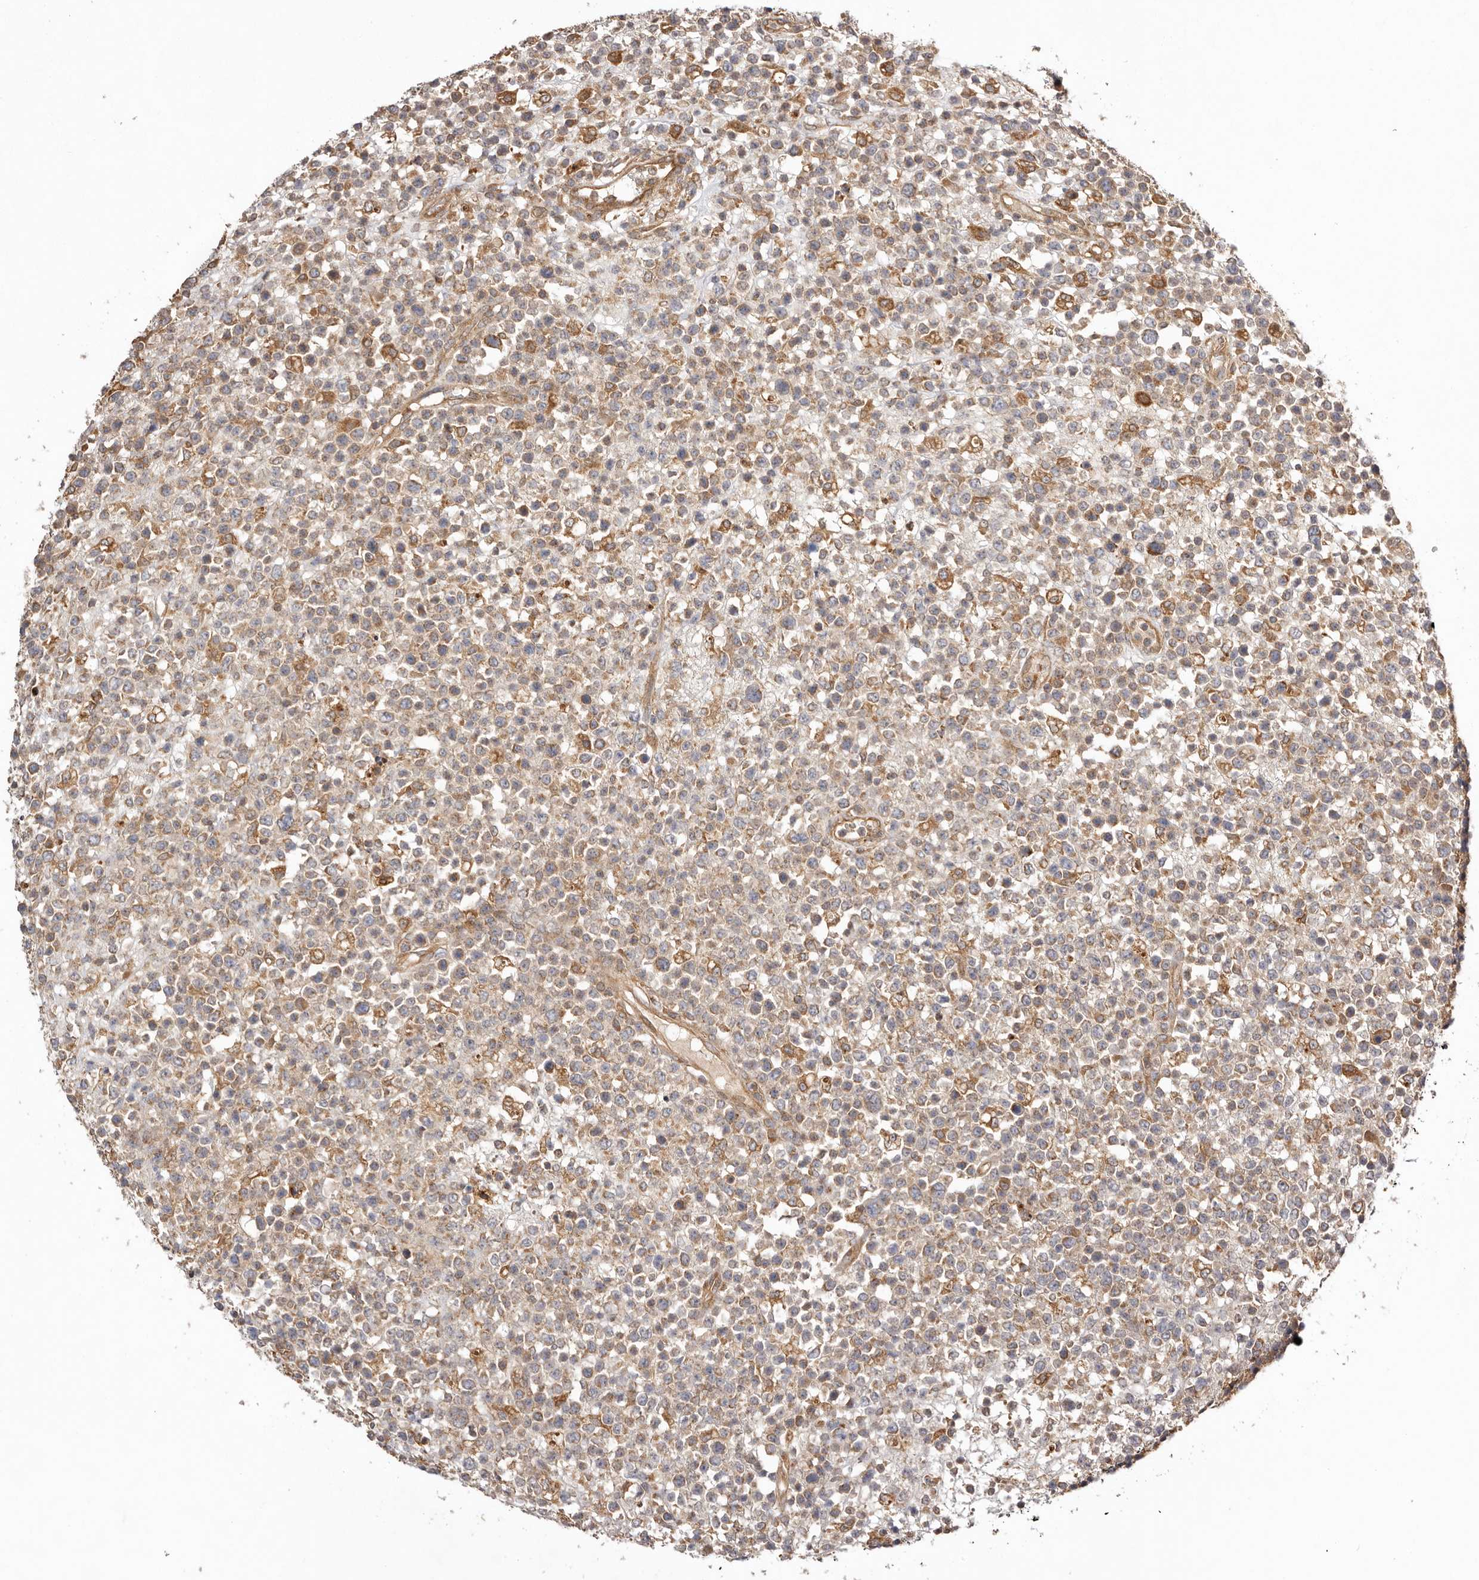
{"staining": {"intensity": "moderate", "quantity": "<25%", "location": "cytoplasmic/membranous"}, "tissue": "lymphoma", "cell_type": "Tumor cells", "image_type": "cancer", "snomed": [{"axis": "morphology", "description": "Malignant lymphoma, non-Hodgkin's type, High grade"}, {"axis": "topography", "description": "Colon"}], "caption": "The photomicrograph exhibits a brown stain indicating the presence of a protein in the cytoplasmic/membranous of tumor cells in lymphoma.", "gene": "UBR2", "patient": {"sex": "female", "age": 53}}